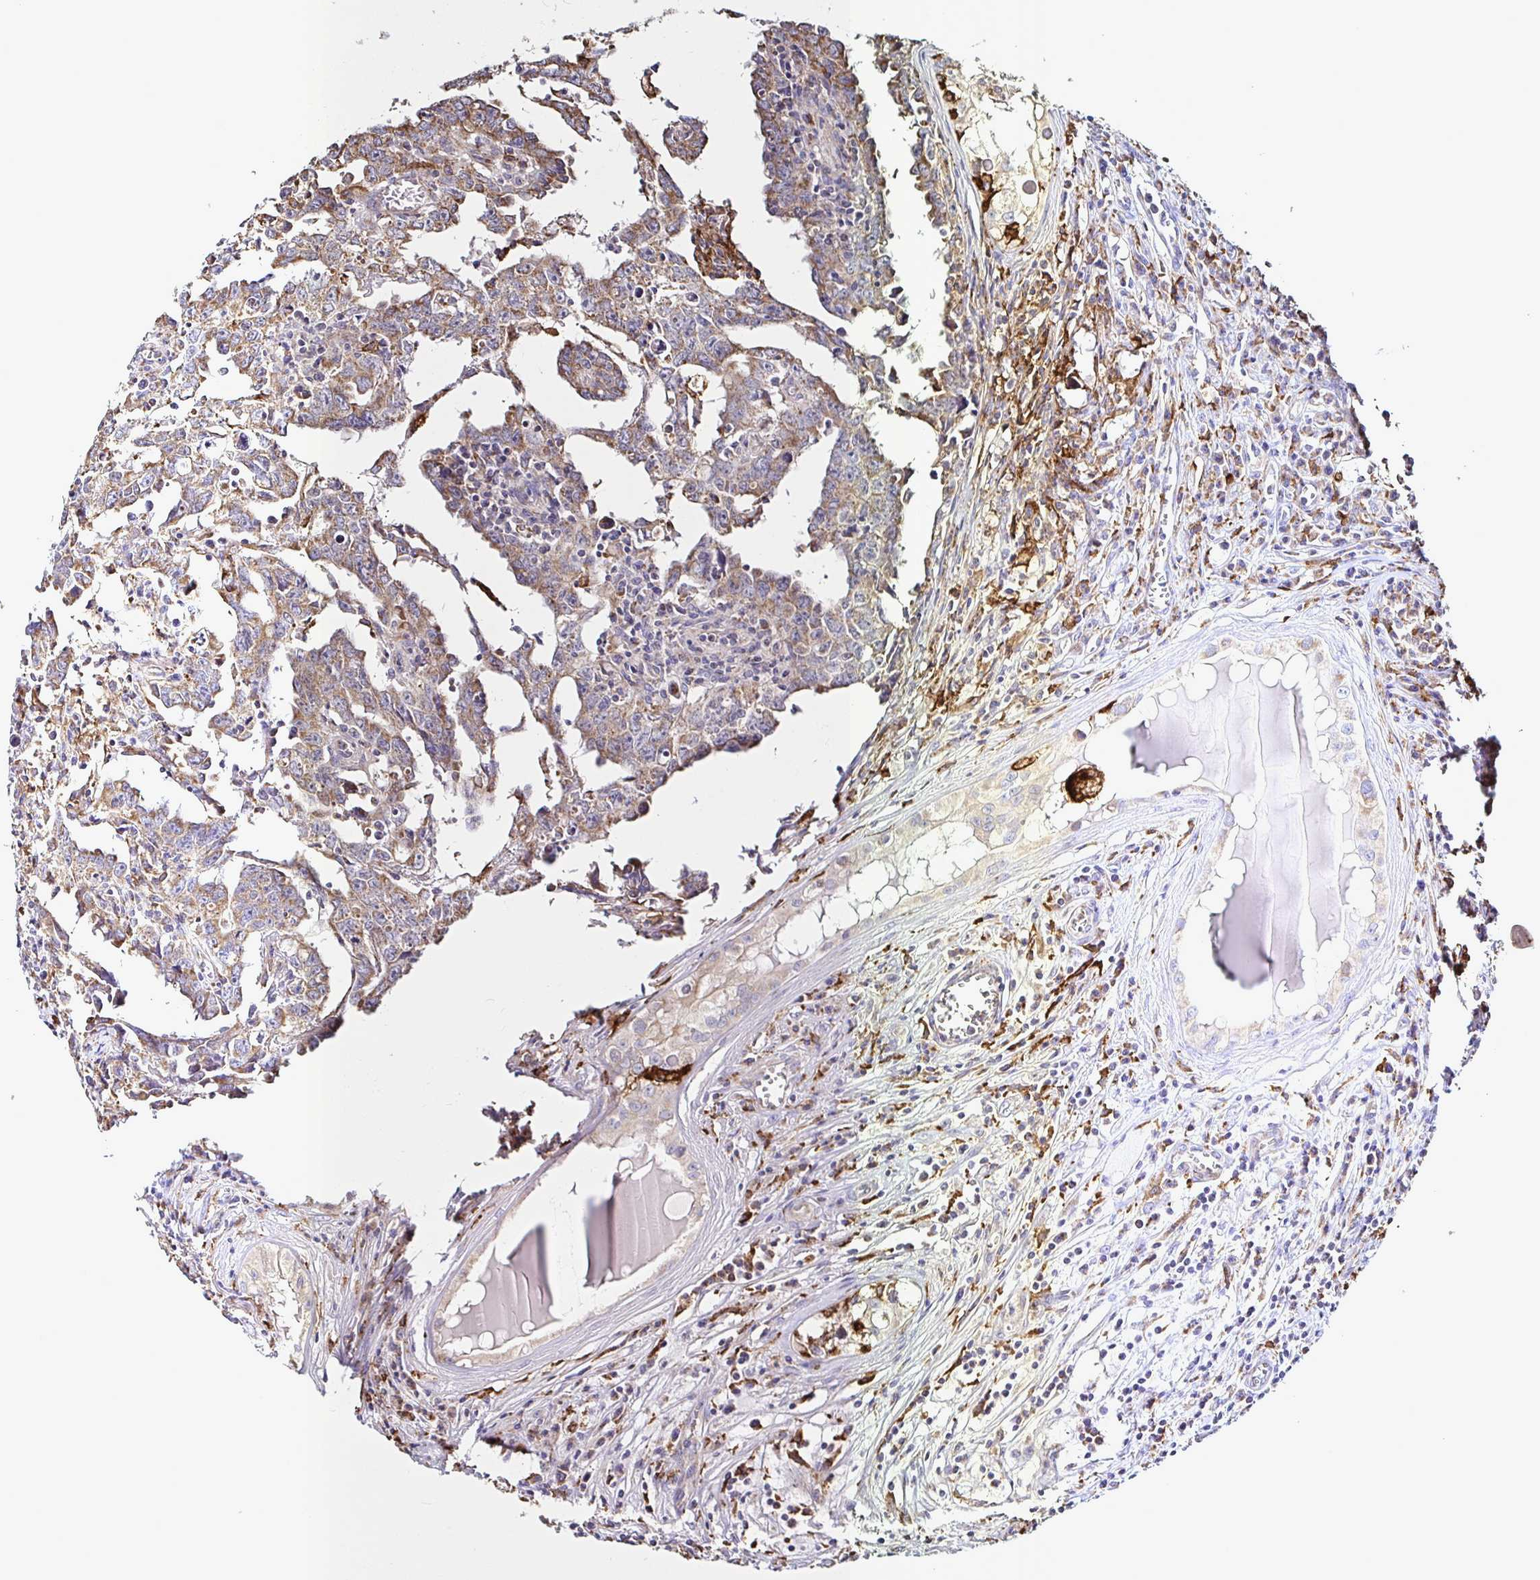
{"staining": {"intensity": "moderate", "quantity": ">75%", "location": "cytoplasmic/membranous"}, "tissue": "testis cancer", "cell_type": "Tumor cells", "image_type": "cancer", "snomed": [{"axis": "morphology", "description": "Carcinoma, Embryonal, NOS"}, {"axis": "topography", "description": "Testis"}], "caption": "Immunohistochemistry (DAB) staining of human testis cancer exhibits moderate cytoplasmic/membranous protein positivity in approximately >75% of tumor cells. The staining was performed using DAB to visualize the protein expression in brown, while the nuclei were stained in blue with hematoxylin (Magnification: 20x).", "gene": "MSR1", "patient": {"sex": "male", "age": 22}}